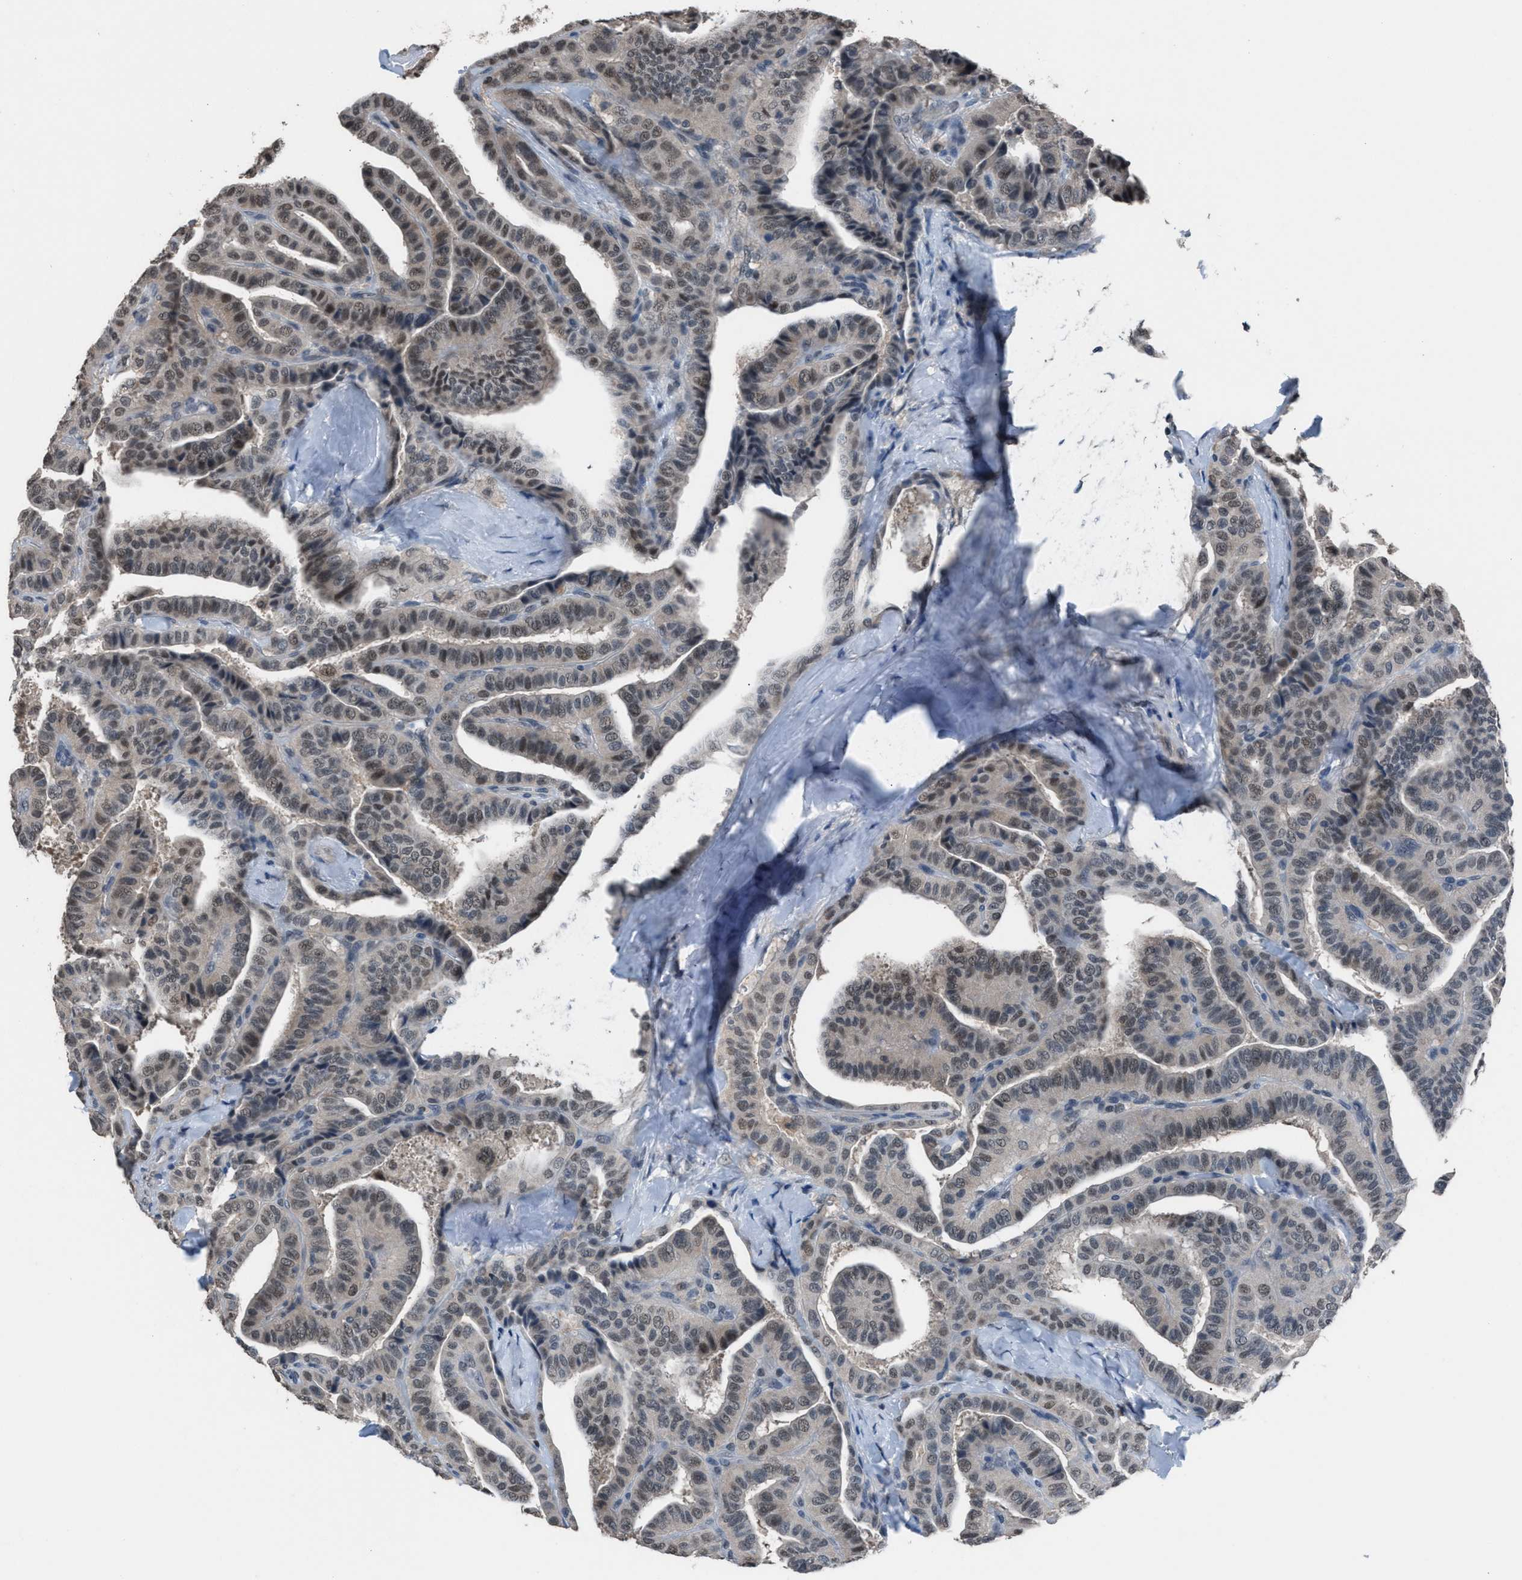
{"staining": {"intensity": "weak", "quantity": ">75%", "location": "nuclear"}, "tissue": "thyroid cancer", "cell_type": "Tumor cells", "image_type": "cancer", "snomed": [{"axis": "morphology", "description": "Papillary adenocarcinoma, NOS"}, {"axis": "topography", "description": "Thyroid gland"}], "caption": "Thyroid cancer (papillary adenocarcinoma) stained for a protein (brown) demonstrates weak nuclear positive expression in approximately >75% of tumor cells.", "gene": "ZNF276", "patient": {"sex": "male", "age": 77}}